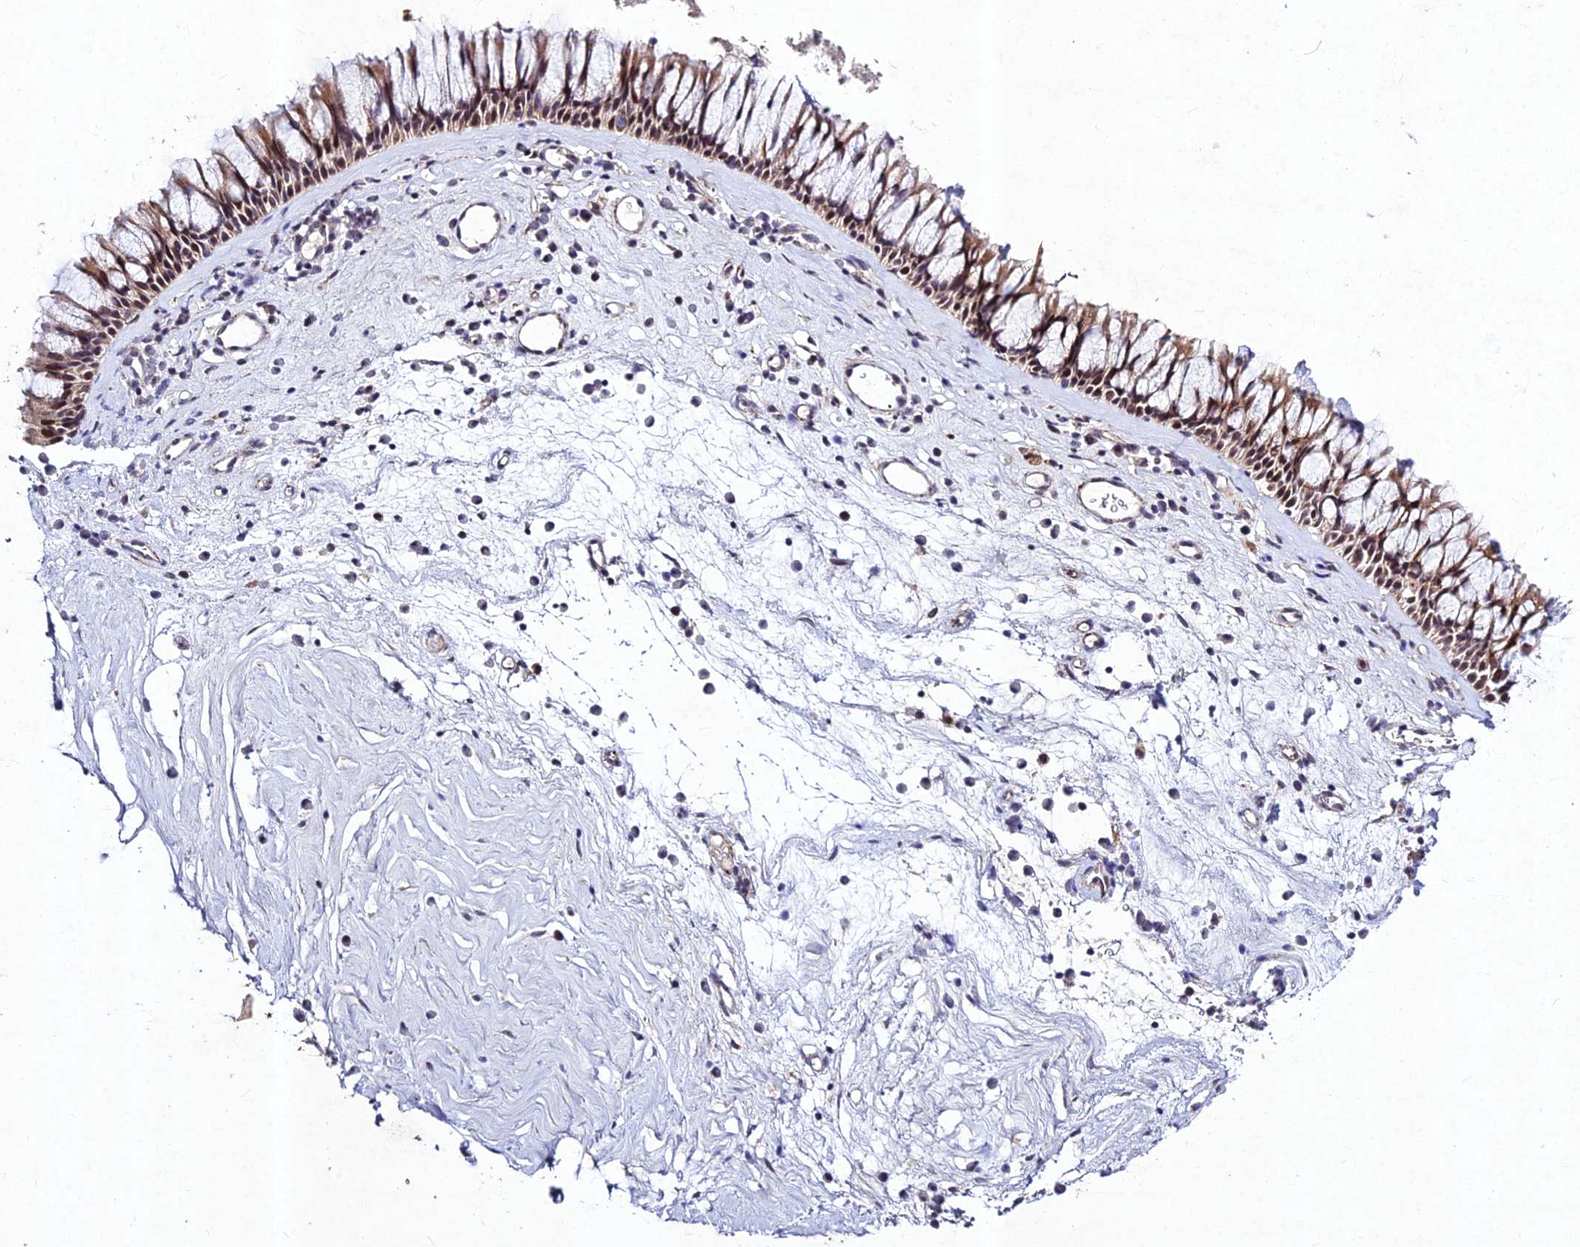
{"staining": {"intensity": "moderate", "quantity": ">75%", "location": "cytoplasmic/membranous,nuclear"}, "tissue": "nasopharynx", "cell_type": "Respiratory epithelial cells", "image_type": "normal", "snomed": [{"axis": "morphology", "description": "Normal tissue, NOS"}, {"axis": "morphology", "description": "Inflammation, NOS"}, {"axis": "morphology", "description": "Malignant melanoma, Metastatic site"}, {"axis": "topography", "description": "Nasopharynx"}], "caption": "Benign nasopharynx demonstrates moderate cytoplasmic/membranous,nuclear expression in approximately >75% of respiratory epithelial cells, visualized by immunohistochemistry.", "gene": "RAVER1", "patient": {"sex": "male", "age": 70}}